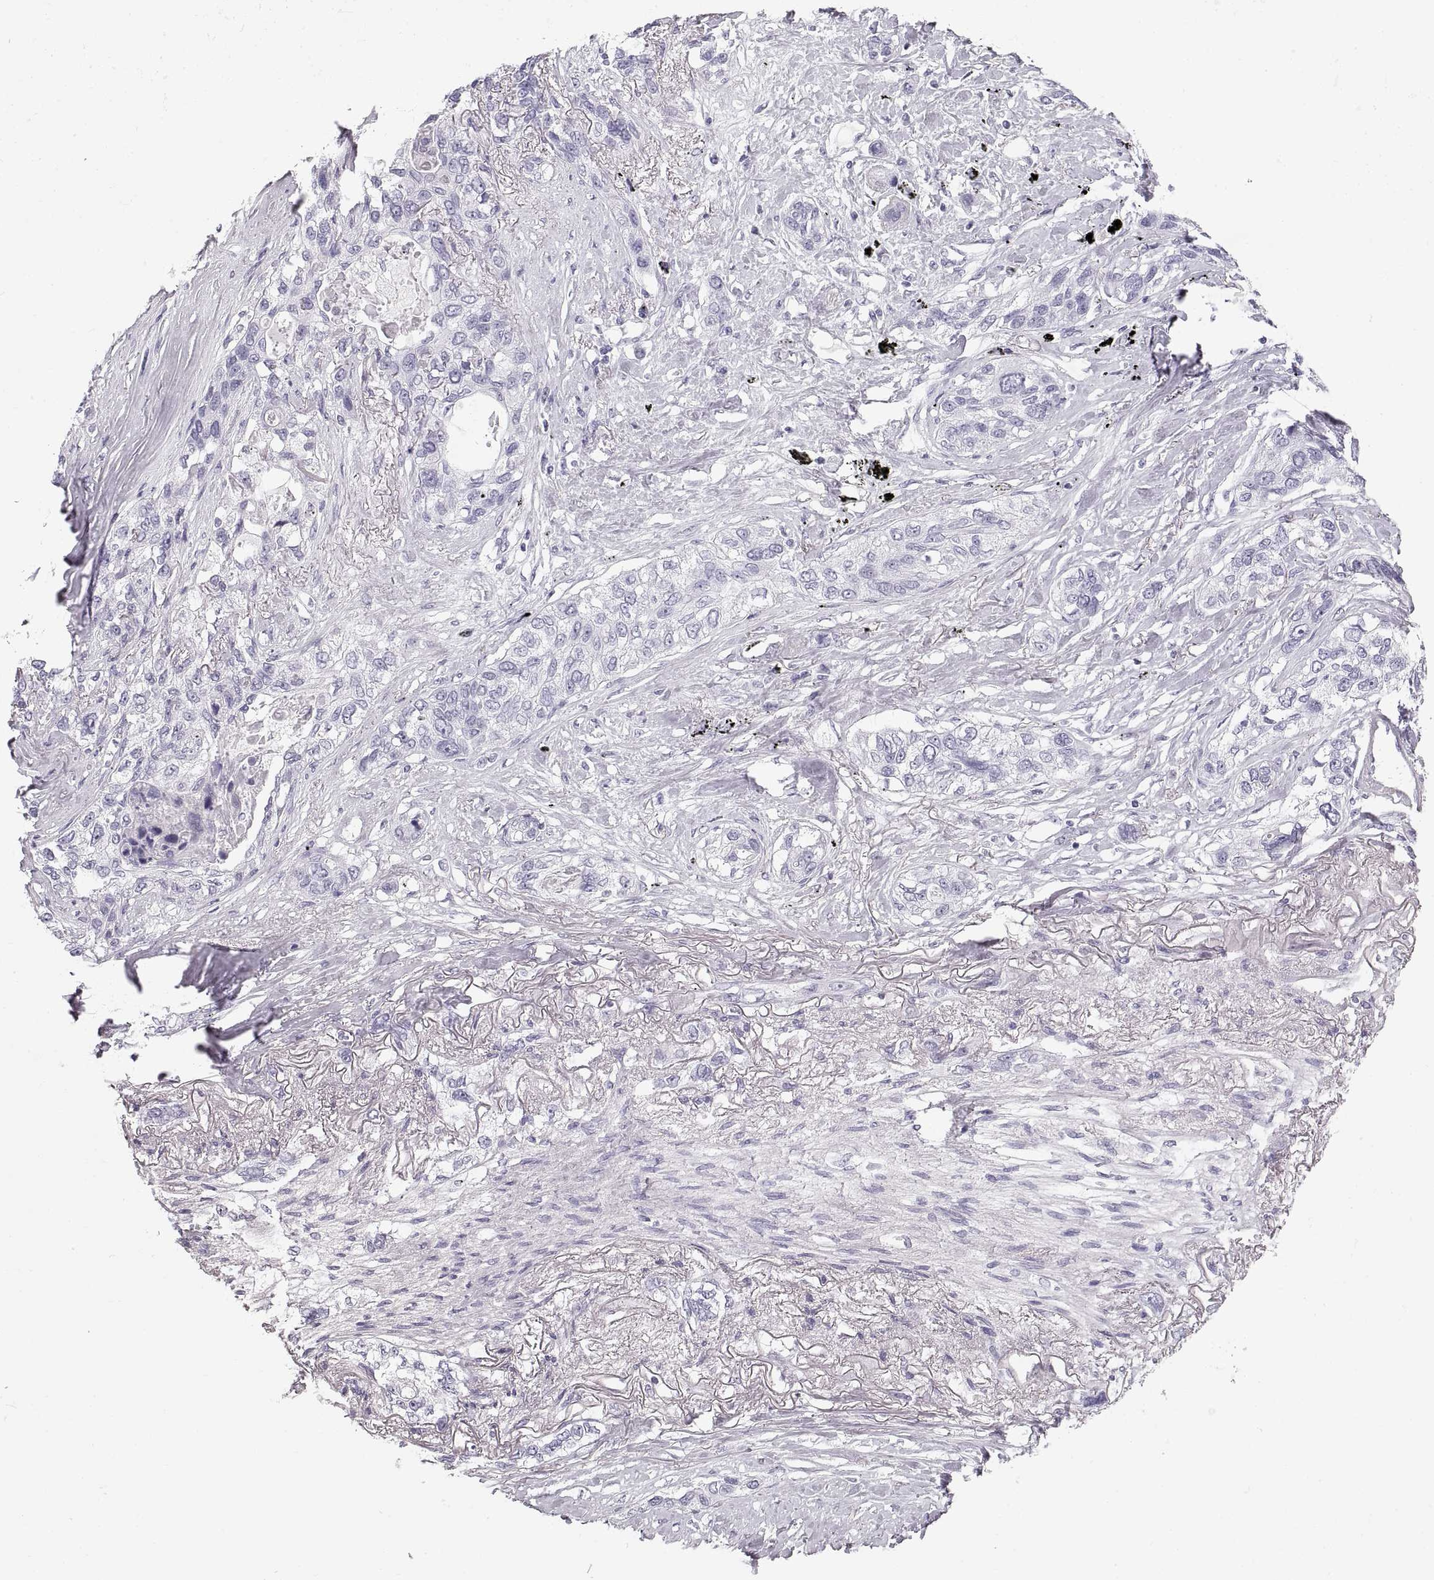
{"staining": {"intensity": "negative", "quantity": "none", "location": "none"}, "tissue": "lung cancer", "cell_type": "Tumor cells", "image_type": "cancer", "snomed": [{"axis": "morphology", "description": "Squamous cell carcinoma, NOS"}, {"axis": "topography", "description": "Lung"}], "caption": "Micrograph shows no protein positivity in tumor cells of lung cancer tissue.", "gene": "CRYAA", "patient": {"sex": "female", "age": 70}}